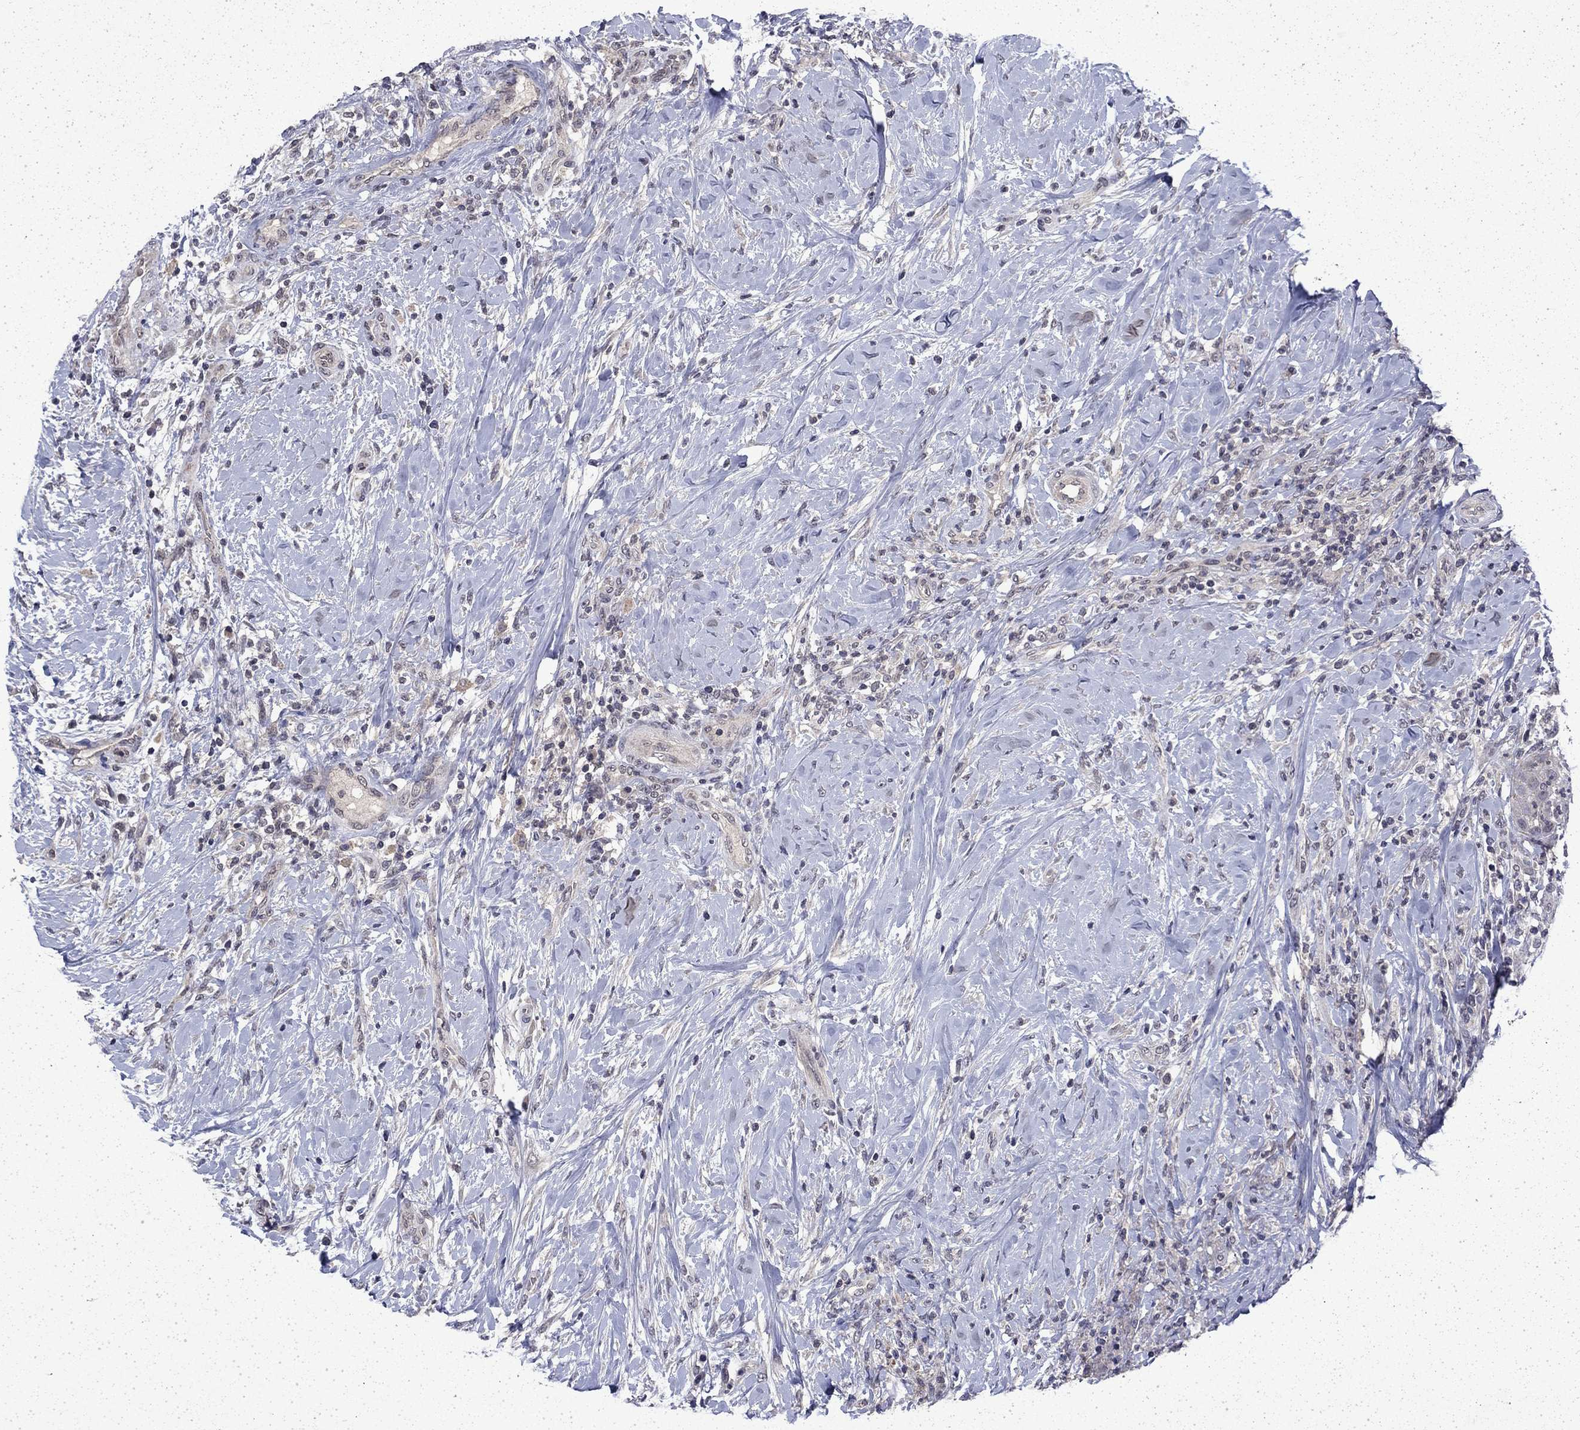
{"staining": {"intensity": "negative", "quantity": "none", "location": "none"}, "tissue": "head and neck cancer", "cell_type": "Tumor cells", "image_type": "cancer", "snomed": [{"axis": "morphology", "description": "Squamous cell carcinoma, NOS"}, {"axis": "topography", "description": "Head-Neck"}], "caption": "High power microscopy image of an immunohistochemistry (IHC) histopathology image of head and neck cancer, revealing no significant expression in tumor cells.", "gene": "CHAT", "patient": {"sex": "male", "age": 69}}